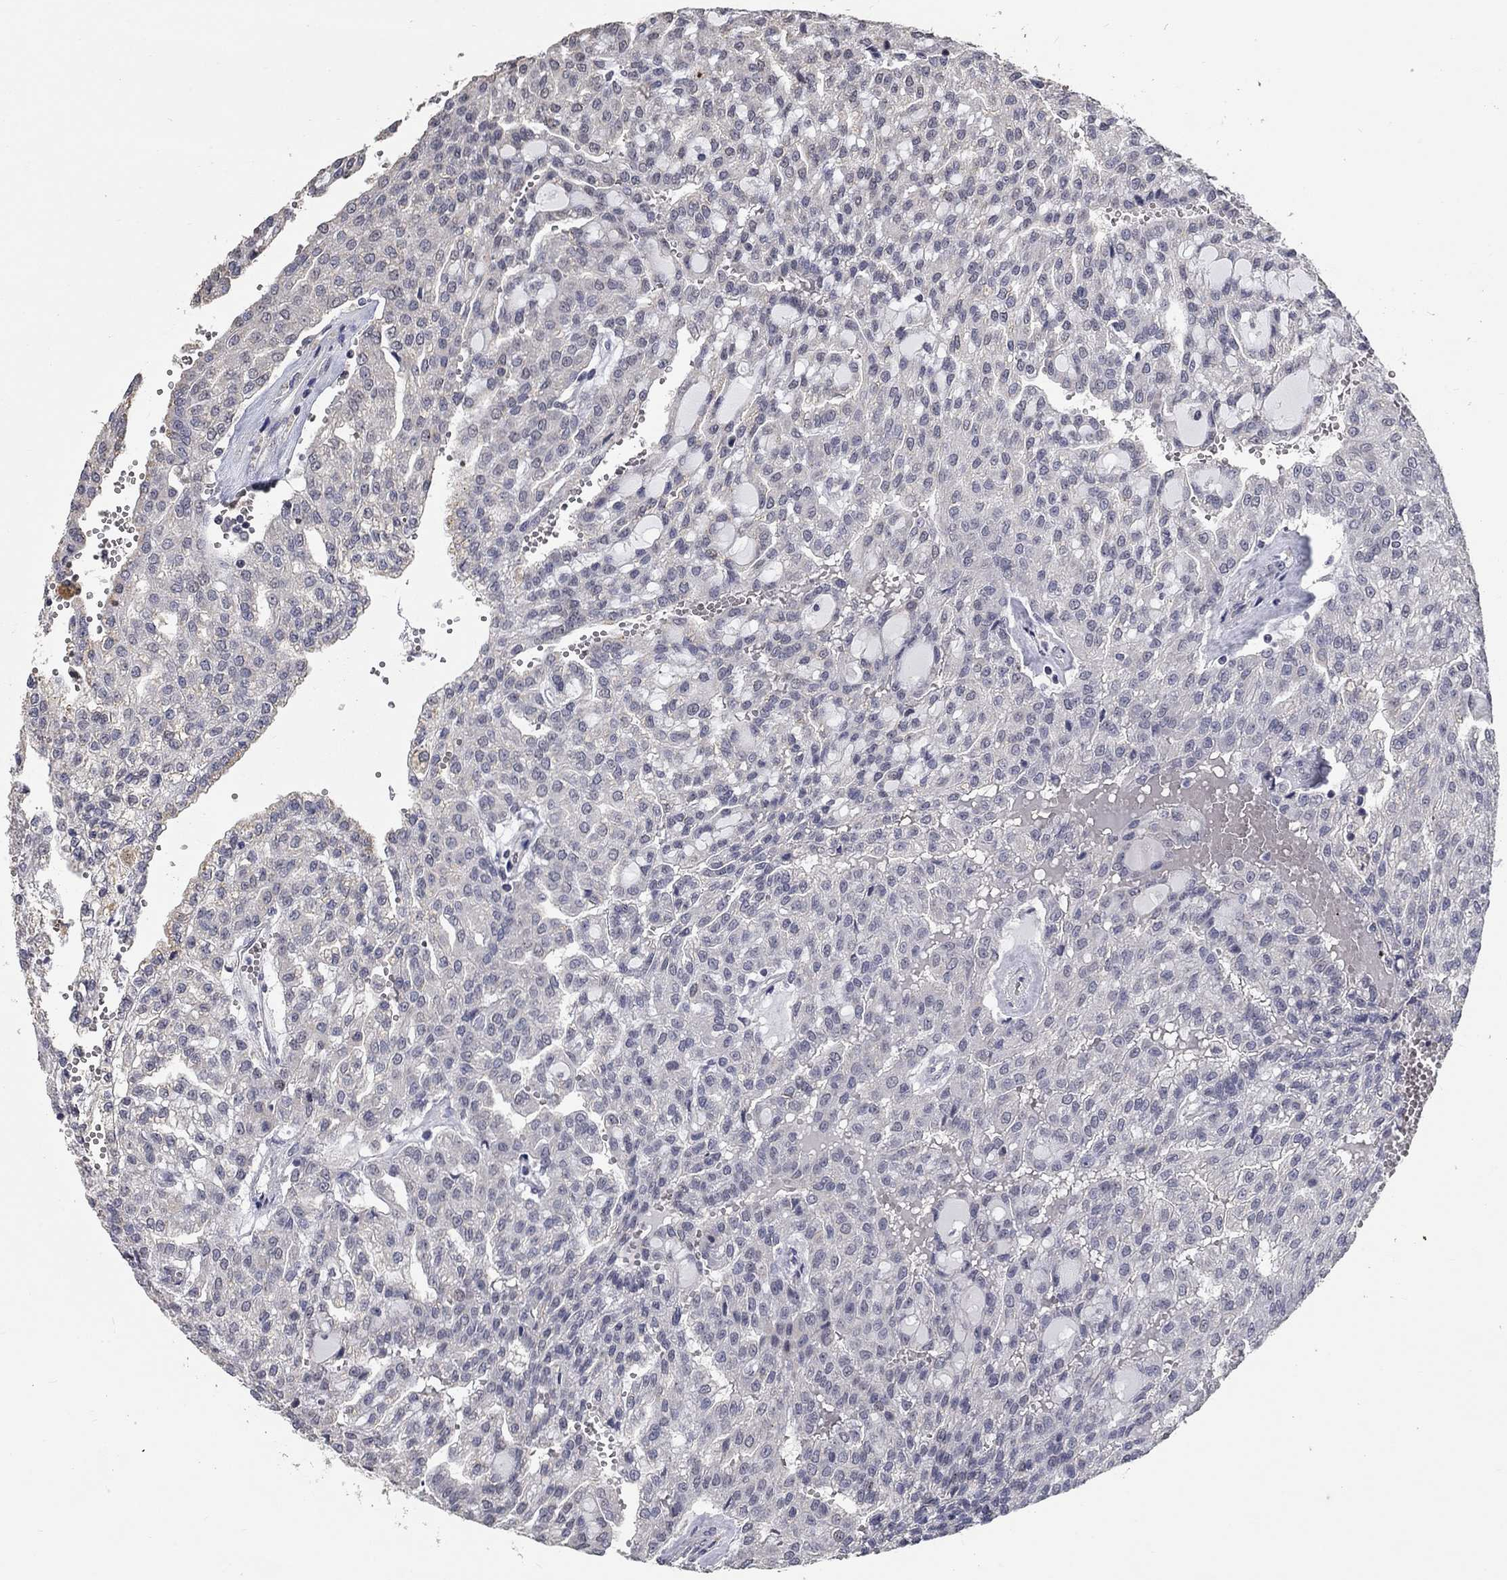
{"staining": {"intensity": "negative", "quantity": "none", "location": "none"}, "tissue": "renal cancer", "cell_type": "Tumor cells", "image_type": "cancer", "snomed": [{"axis": "morphology", "description": "Adenocarcinoma, NOS"}, {"axis": "topography", "description": "Kidney"}], "caption": "The image demonstrates no staining of tumor cells in renal cancer.", "gene": "SPATA33", "patient": {"sex": "male", "age": 63}}